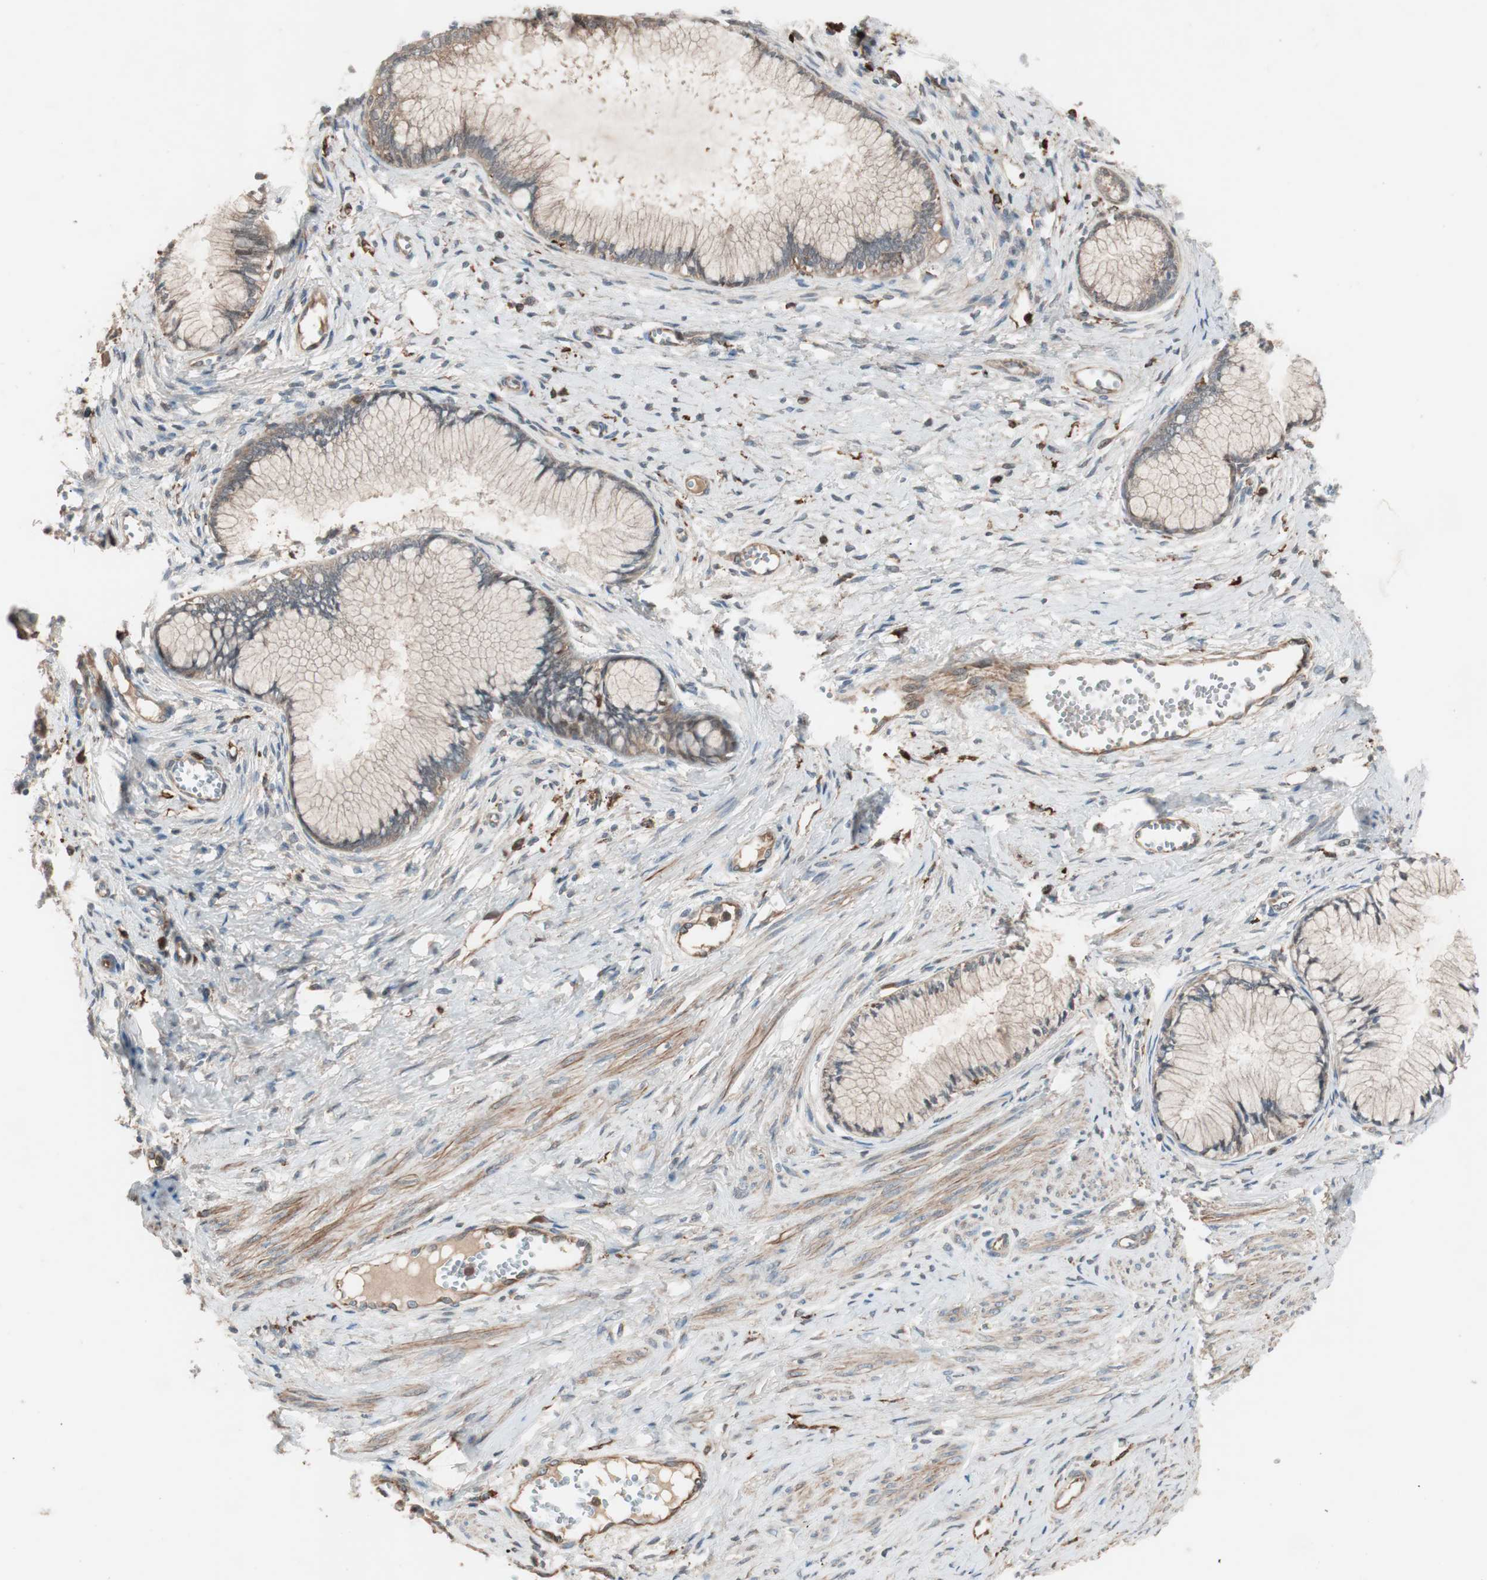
{"staining": {"intensity": "moderate", "quantity": ">75%", "location": "cytoplasmic/membranous"}, "tissue": "cervical cancer", "cell_type": "Tumor cells", "image_type": "cancer", "snomed": [{"axis": "morphology", "description": "Adenocarcinoma, NOS"}, {"axis": "topography", "description": "Cervix"}], "caption": "IHC of human cervical cancer displays medium levels of moderate cytoplasmic/membranous positivity in approximately >75% of tumor cells.", "gene": "STAB1", "patient": {"sex": "female", "age": 36}}